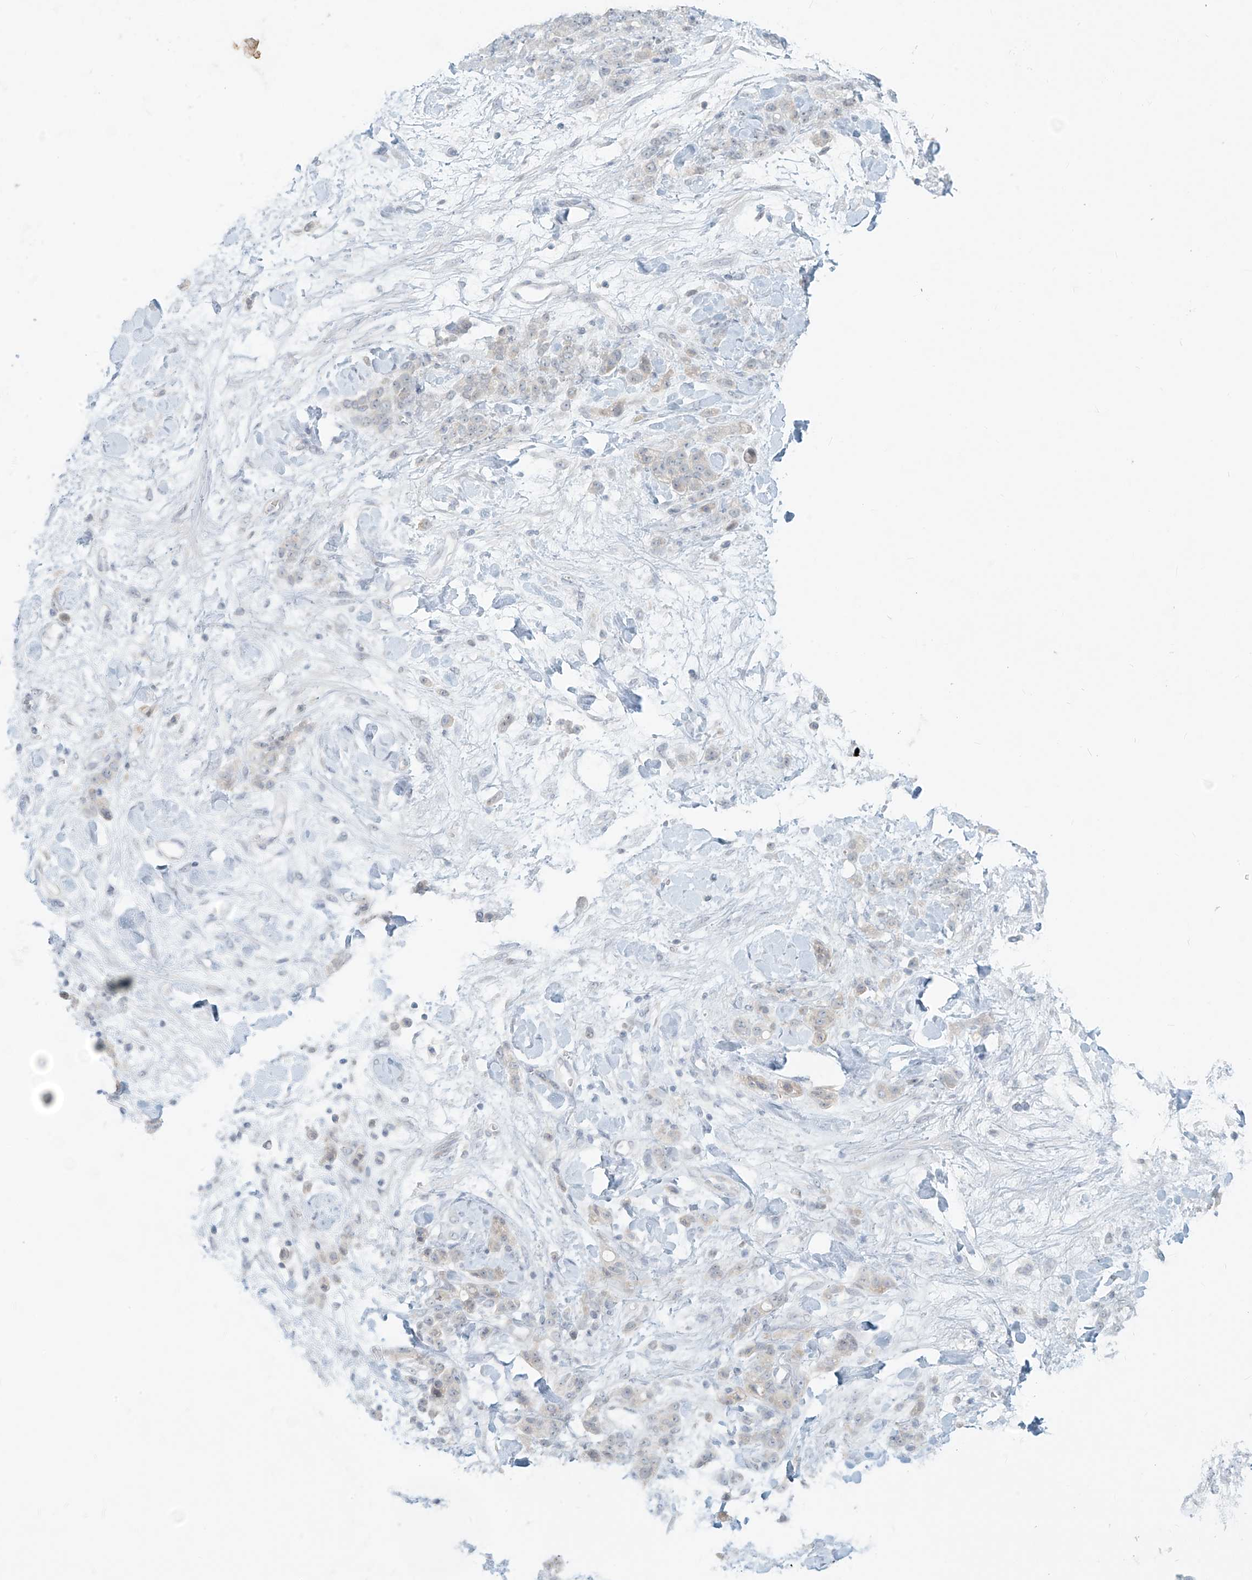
{"staining": {"intensity": "negative", "quantity": "none", "location": "none"}, "tissue": "stomach cancer", "cell_type": "Tumor cells", "image_type": "cancer", "snomed": [{"axis": "morphology", "description": "Normal tissue, NOS"}, {"axis": "morphology", "description": "Adenocarcinoma, NOS"}, {"axis": "topography", "description": "Stomach"}], "caption": "This is an immunohistochemistry (IHC) histopathology image of adenocarcinoma (stomach). There is no expression in tumor cells.", "gene": "OSBPL7", "patient": {"sex": "male", "age": 82}}